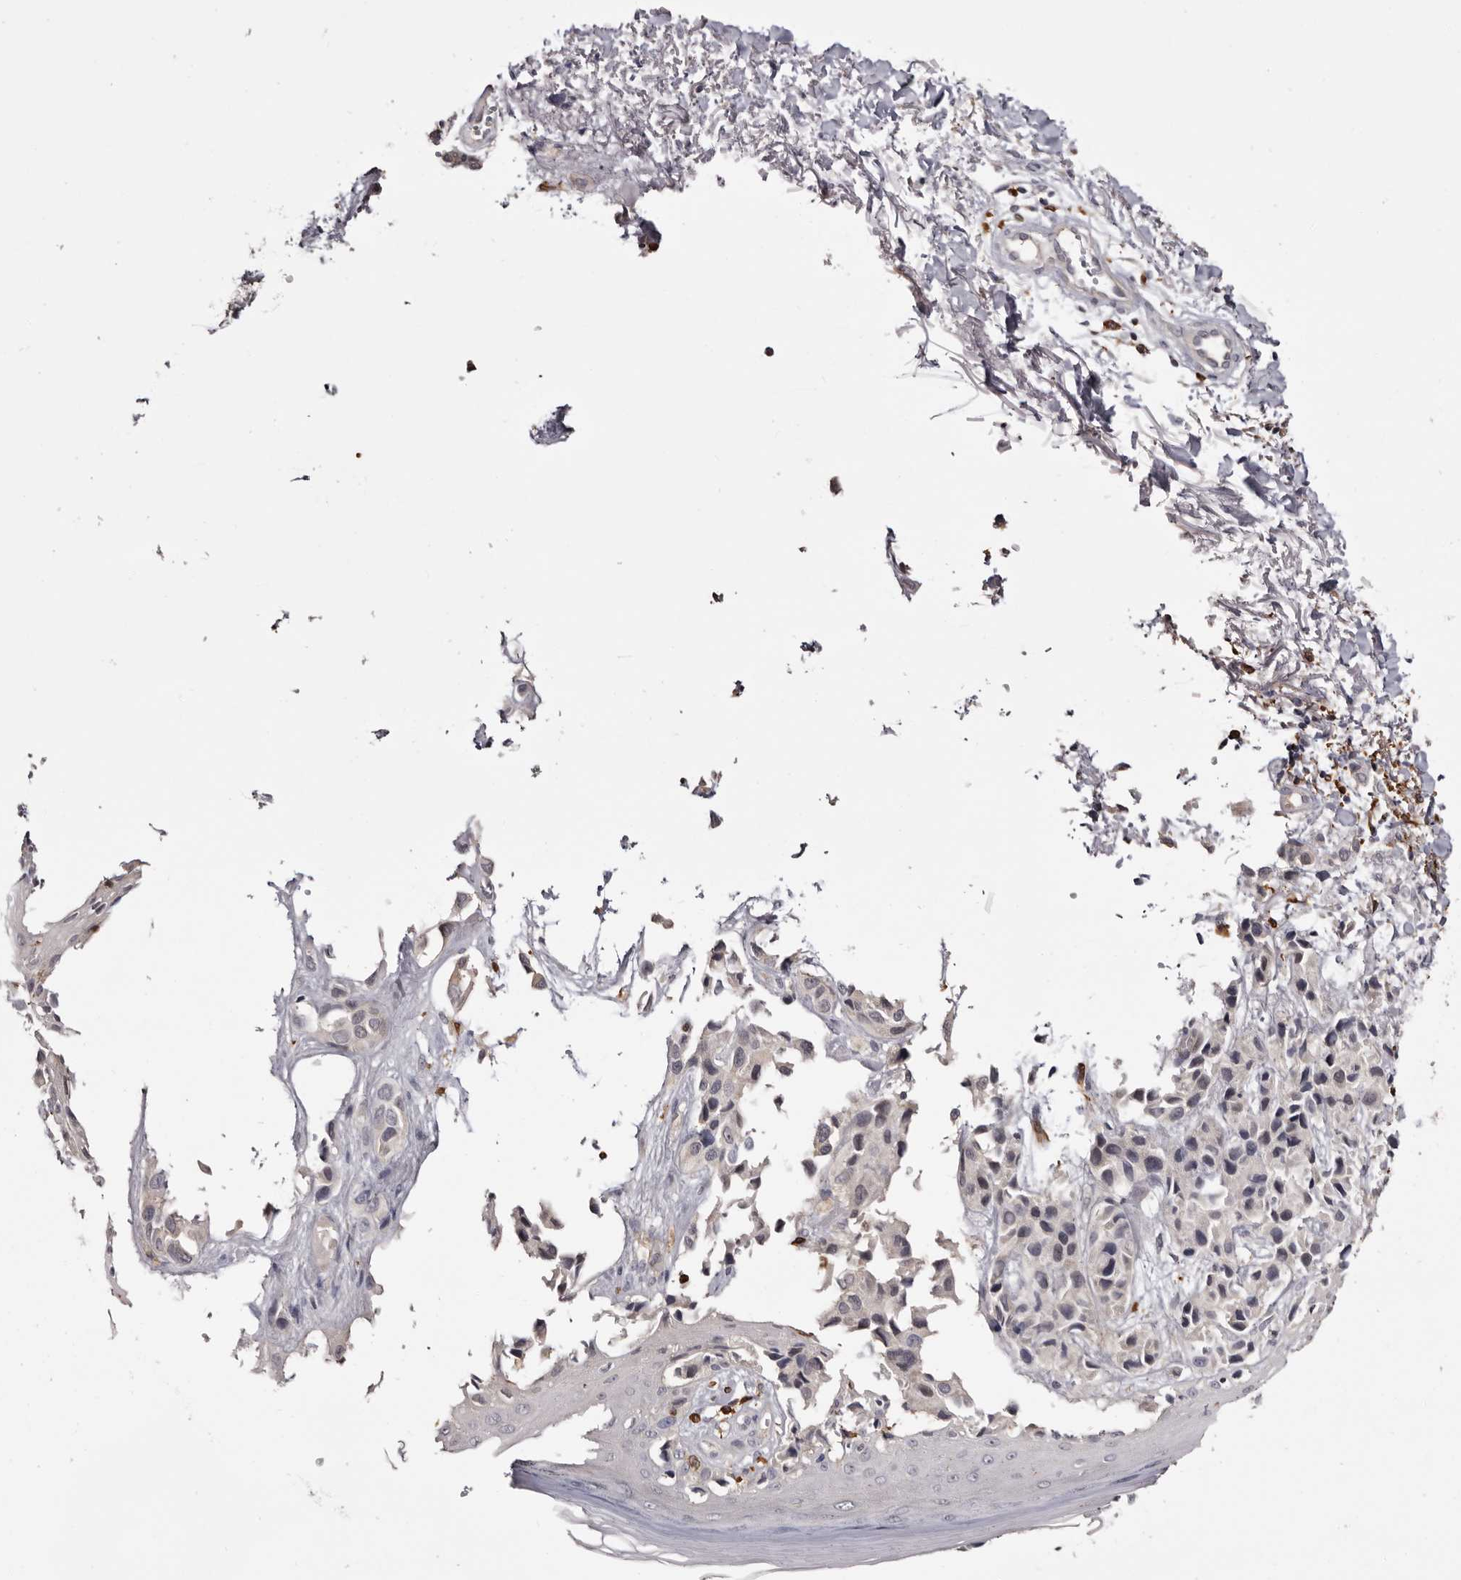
{"staining": {"intensity": "negative", "quantity": "none", "location": "none"}, "tissue": "melanoma", "cell_type": "Tumor cells", "image_type": "cancer", "snomed": [{"axis": "morphology", "description": "Malignant melanoma, NOS"}, {"axis": "topography", "description": "Skin"}], "caption": "Malignant melanoma stained for a protein using immunohistochemistry displays no staining tumor cells.", "gene": "TNNI1", "patient": {"sex": "female", "age": 58}}